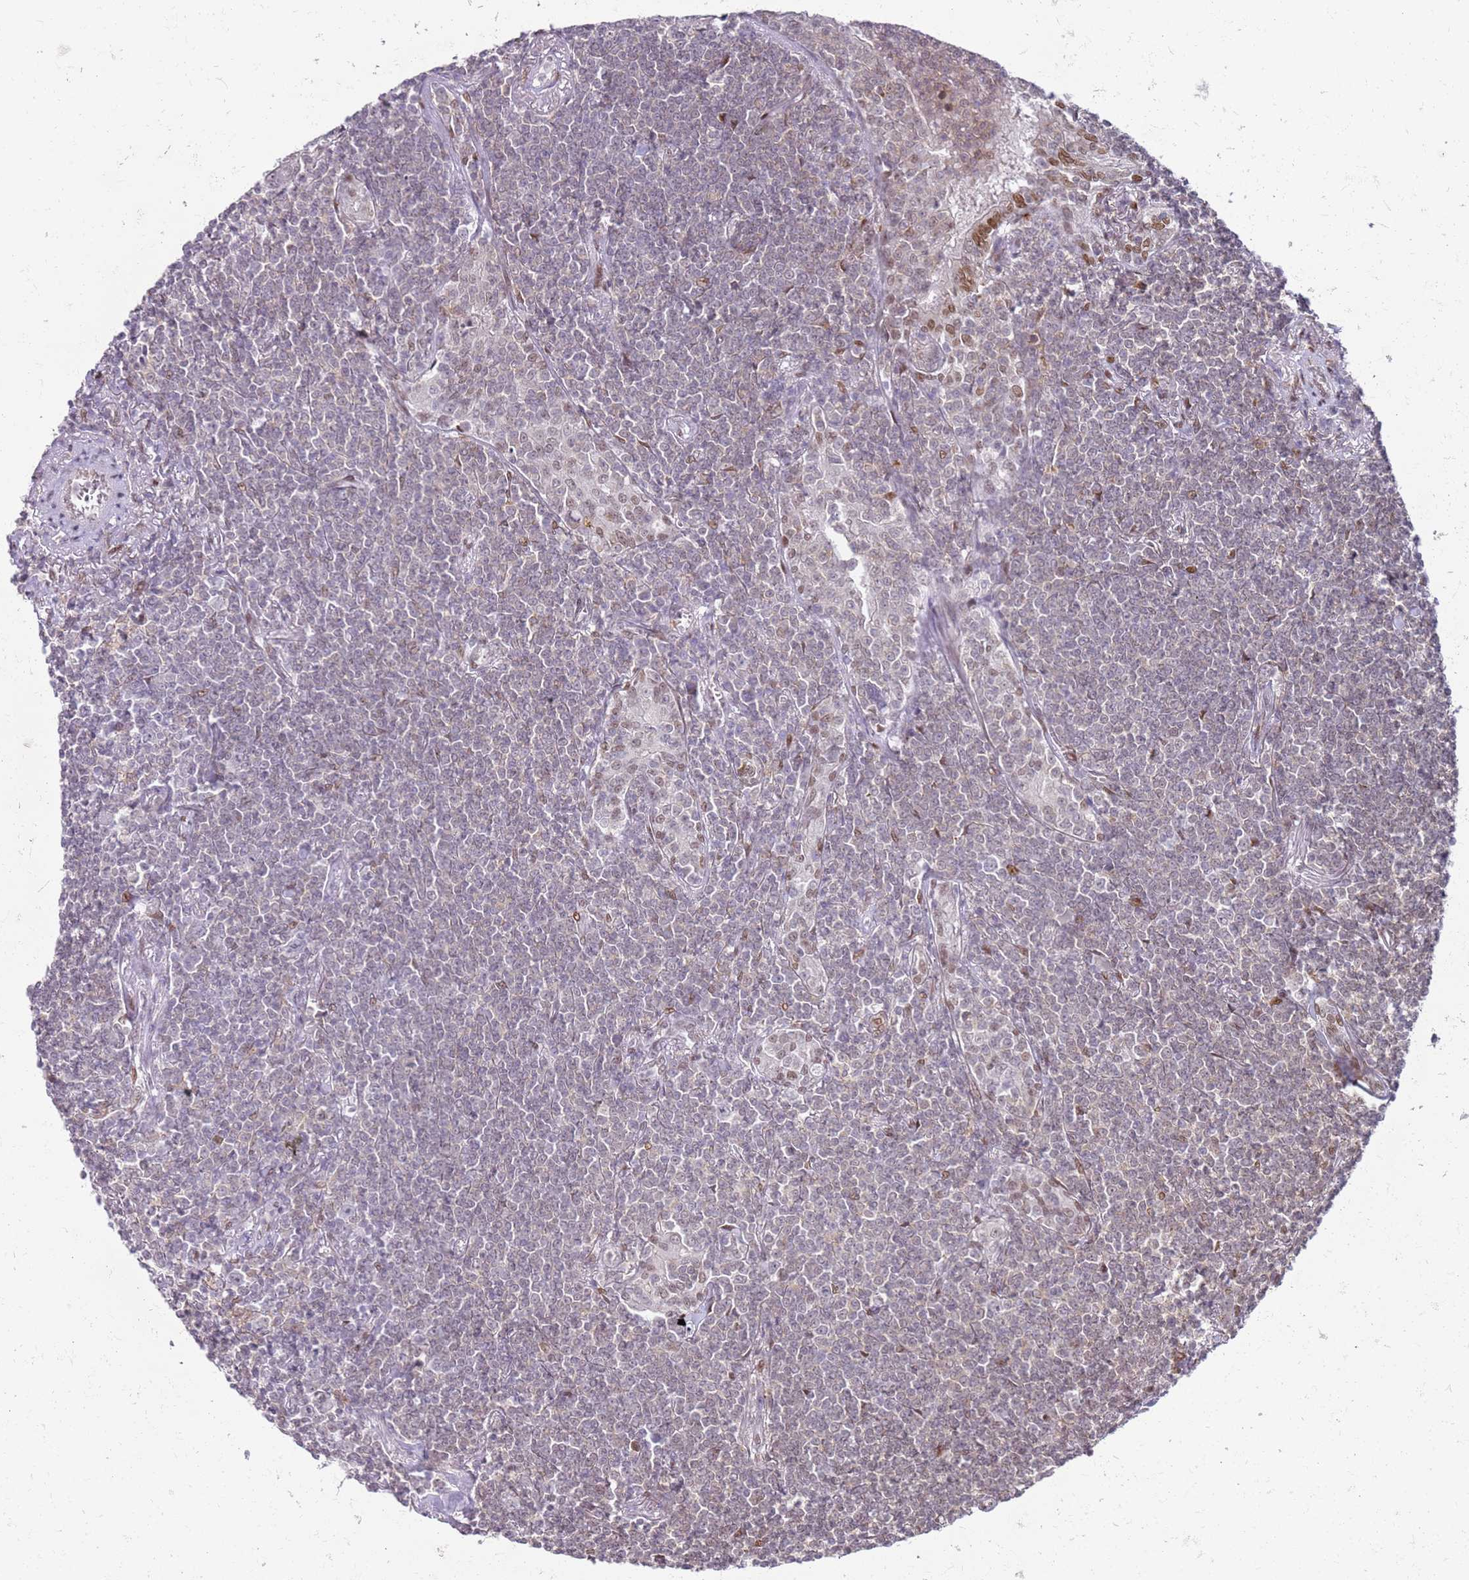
{"staining": {"intensity": "weak", "quantity": "<25%", "location": "nuclear"}, "tissue": "lymphoma", "cell_type": "Tumor cells", "image_type": "cancer", "snomed": [{"axis": "morphology", "description": "Malignant lymphoma, non-Hodgkin's type, Low grade"}, {"axis": "topography", "description": "Lung"}], "caption": "Low-grade malignant lymphoma, non-Hodgkin's type stained for a protein using immunohistochemistry demonstrates no staining tumor cells.", "gene": "PHC2", "patient": {"sex": "female", "age": 71}}